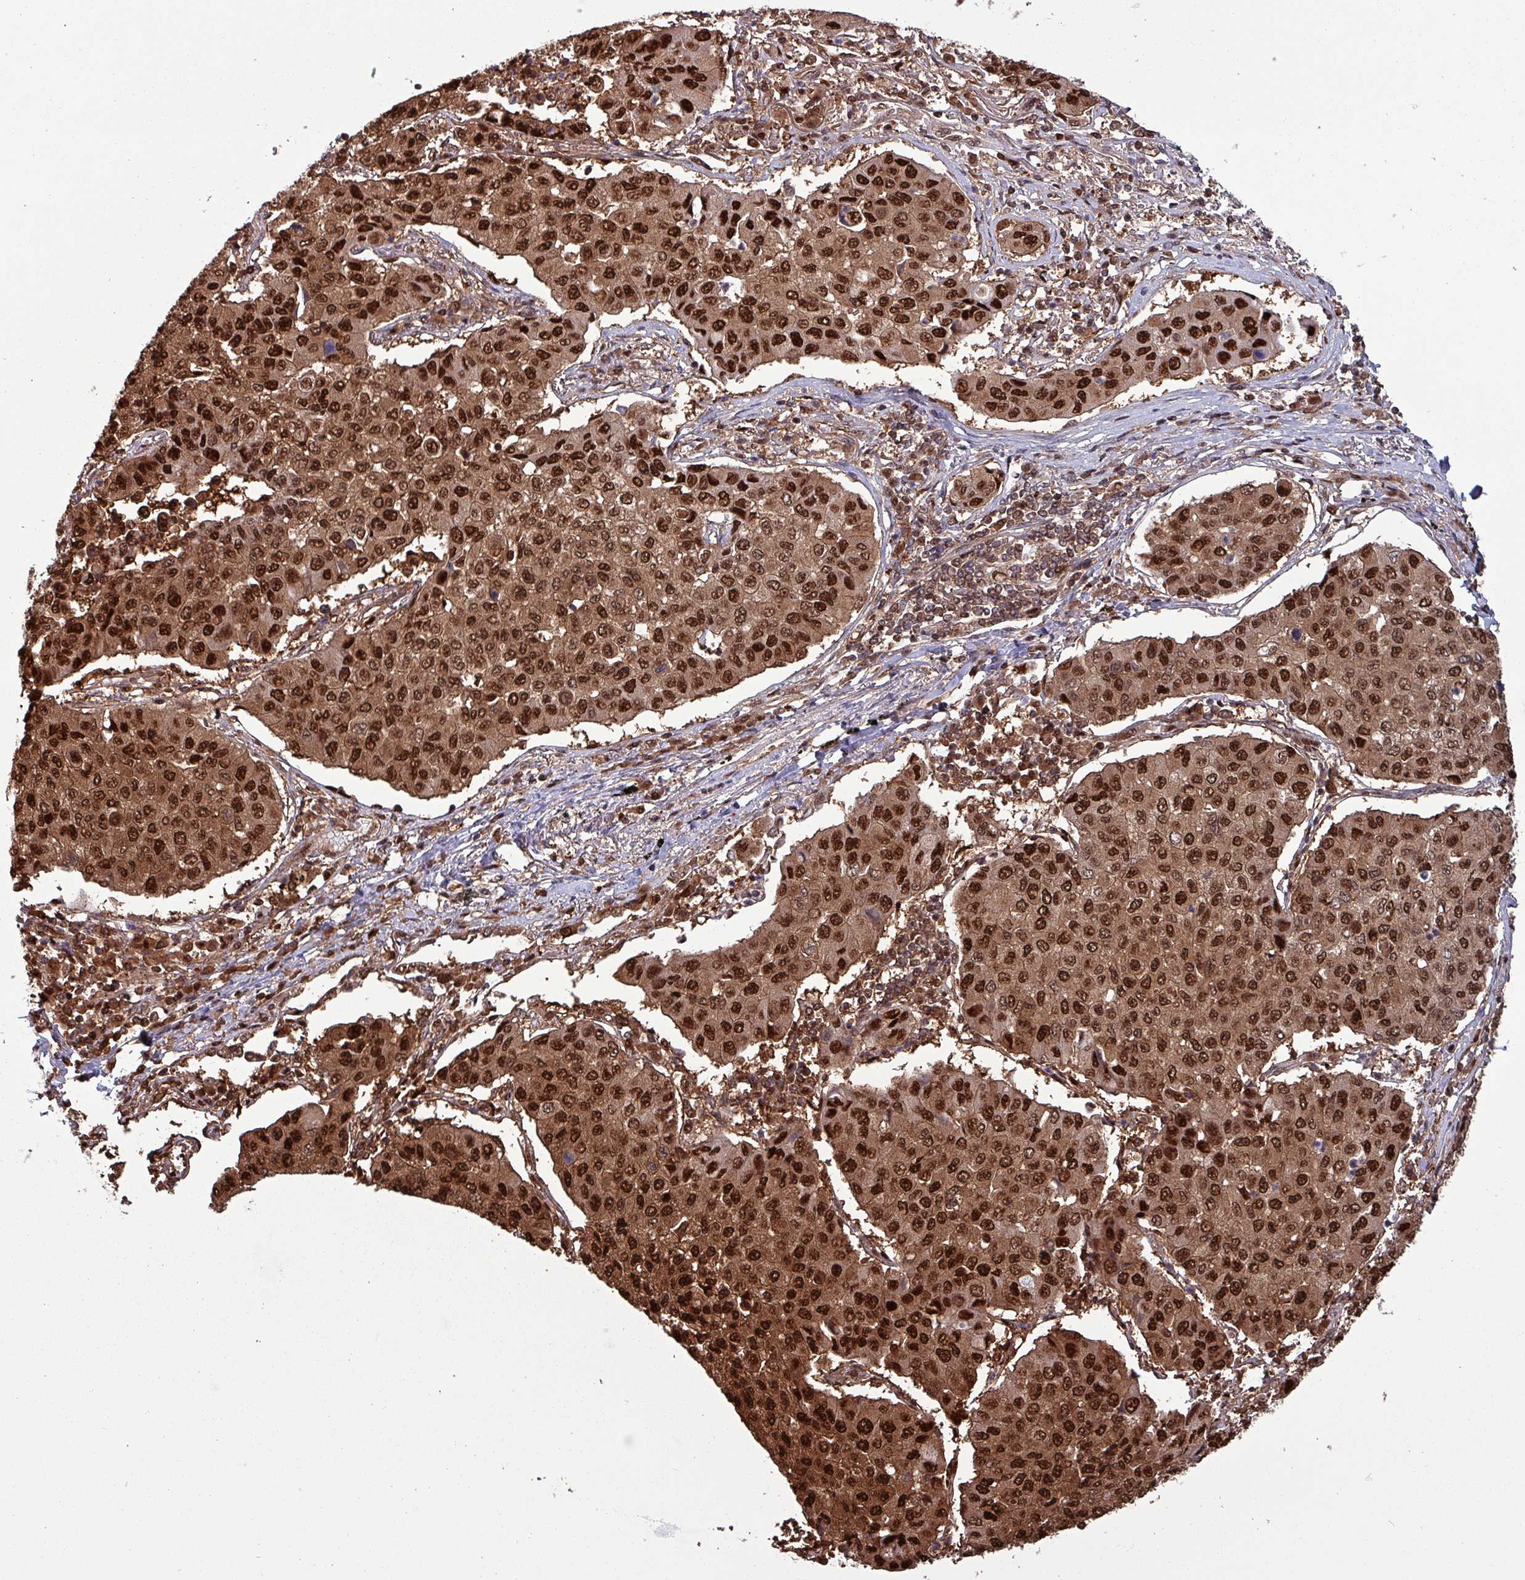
{"staining": {"intensity": "strong", "quantity": ">75%", "location": "cytoplasmic/membranous,nuclear"}, "tissue": "lung cancer", "cell_type": "Tumor cells", "image_type": "cancer", "snomed": [{"axis": "morphology", "description": "Squamous cell carcinoma, NOS"}, {"axis": "topography", "description": "Lung"}], "caption": "Immunohistochemistry photomicrograph of neoplastic tissue: lung squamous cell carcinoma stained using immunohistochemistry (IHC) displays high levels of strong protein expression localized specifically in the cytoplasmic/membranous and nuclear of tumor cells, appearing as a cytoplasmic/membranous and nuclear brown color.", "gene": "PSMB8", "patient": {"sex": "male", "age": 74}}